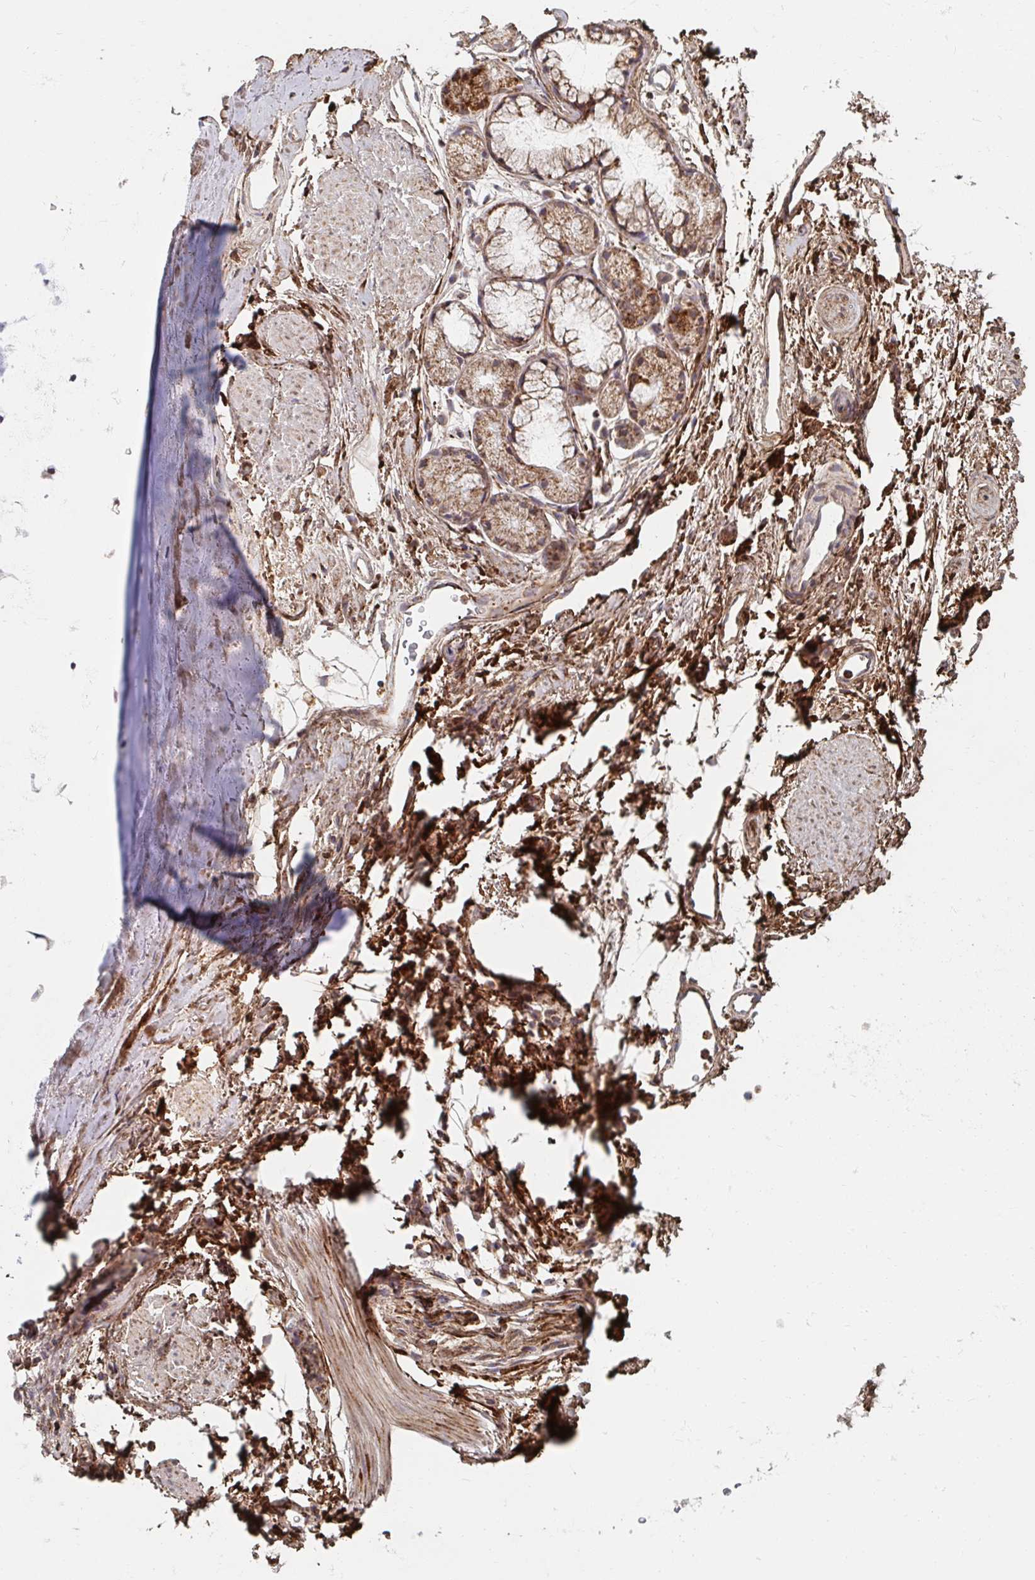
{"staining": {"intensity": "moderate", "quantity": ">75%", "location": "cytoplasmic/membranous"}, "tissue": "adipose tissue", "cell_type": "Adipocytes", "image_type": "normal", "snomed": [{"axis": "morphology", "description": "Normal tissue, NOS"}, {"axis": "topography", "description": "Lymph node"}, {"axis": "topography", "description": "Cartilage tissue"}, {"axis": "topography", "description": "Bronchus"}], "caption": "Human adipose tissue stained with a brown dye shows moderate cytoplasmic/membranous positive expression in approximately >75% of adipocytes.", "gene": "MAVS", "patient": {"sex": "female", "age": 70}}